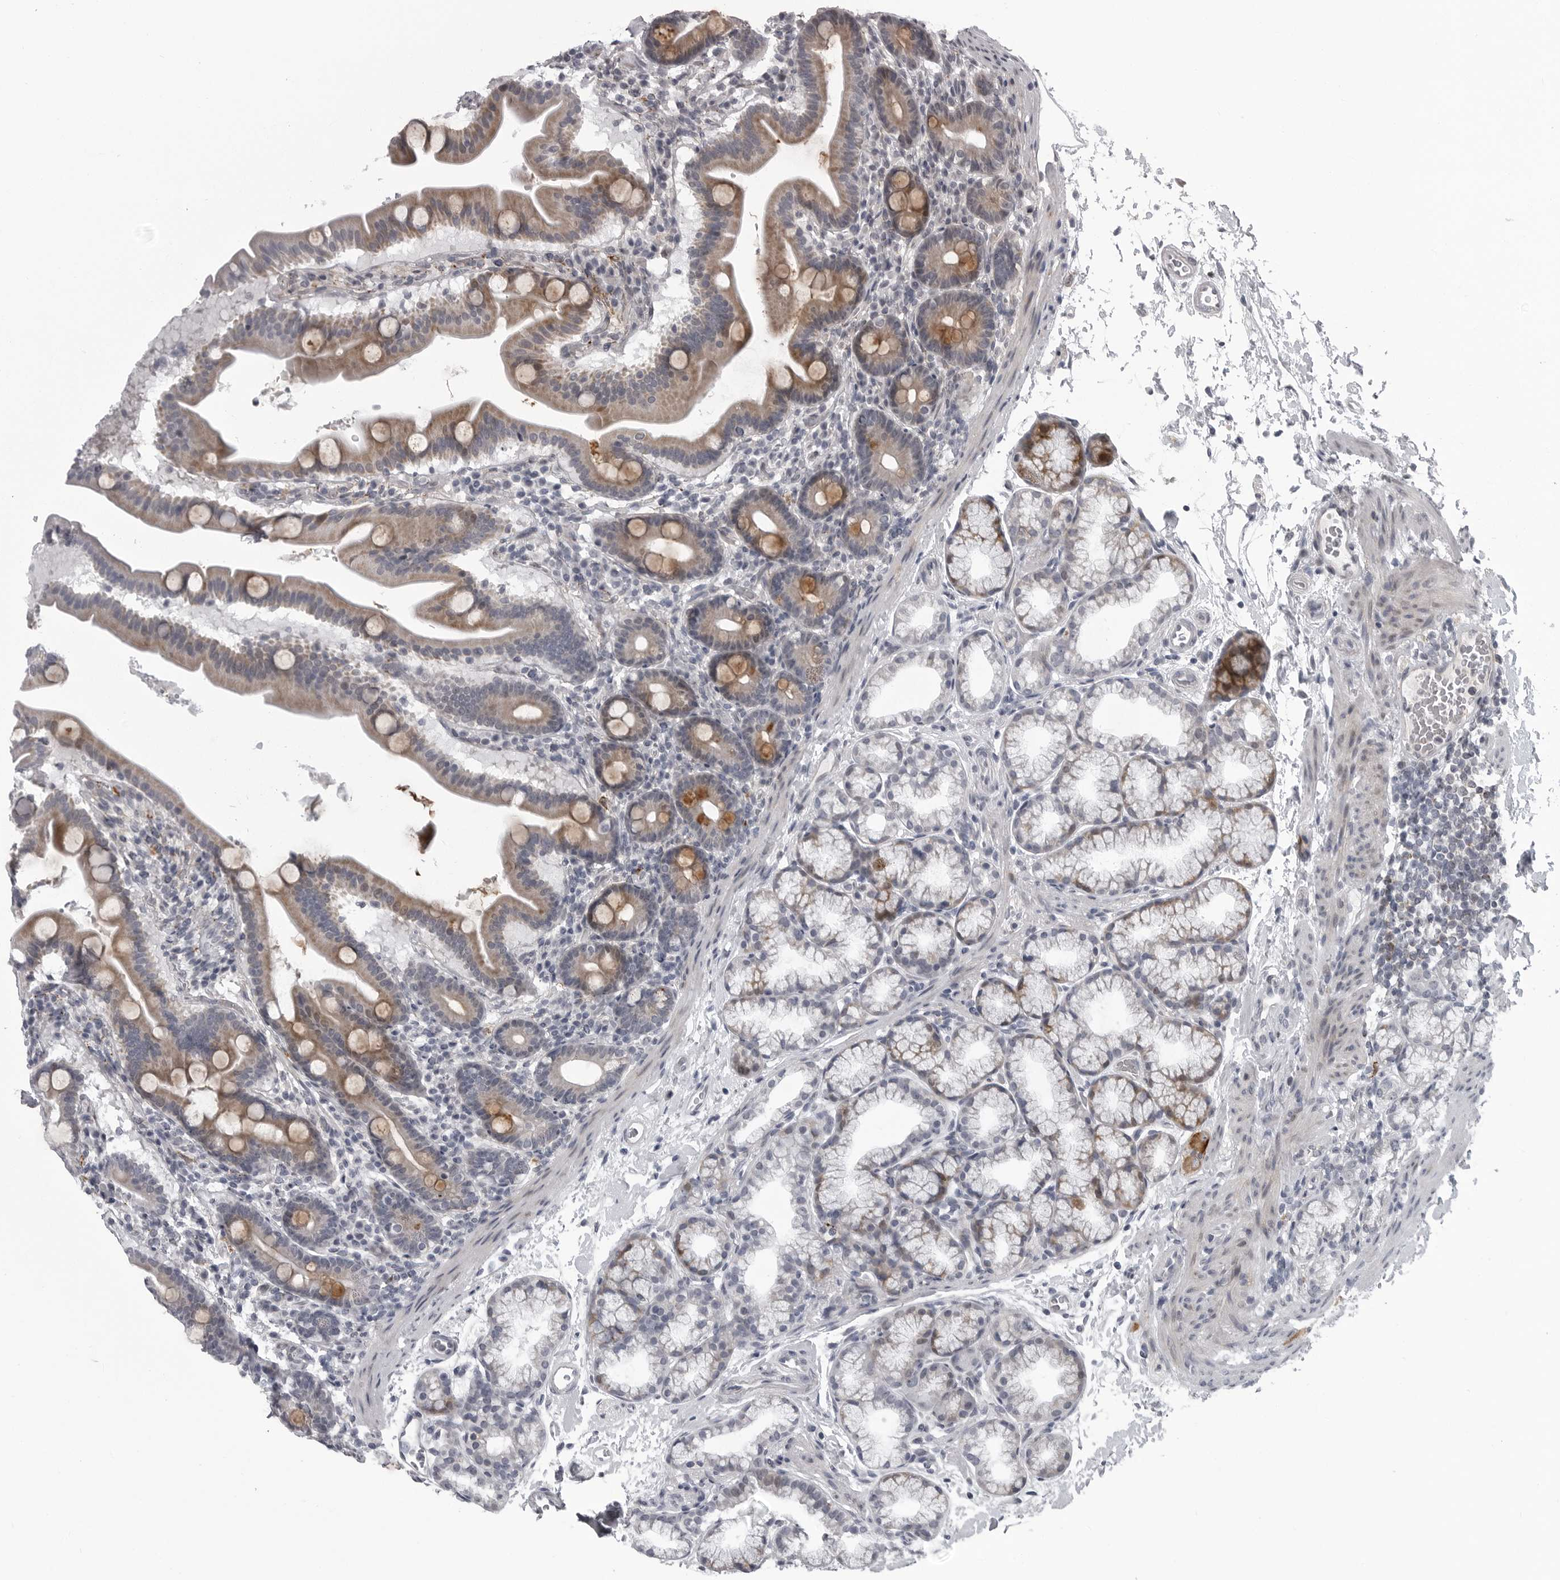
{"staining": {"intensity": "moderate", "quantity": ">75%", "location": "cytoplasmic/membranous"}, "tissue": "duodenum", "cell_type": "Glandular cells", "image_type": "normal", "snomed": [{"axis": "morphology", "description": "Normal tissue, NOS"}, {"axis": "topography", "description": "Duodenum"}], "caption": "This photomicrograph displays immunohistochemistry staining of normal duodenum, with medium moderate cytoplasmic/membranous expression in approximately >75% of glandular cells.", "gene": "LYSMD1", "patient": {"sex": "male", "age": 54}}